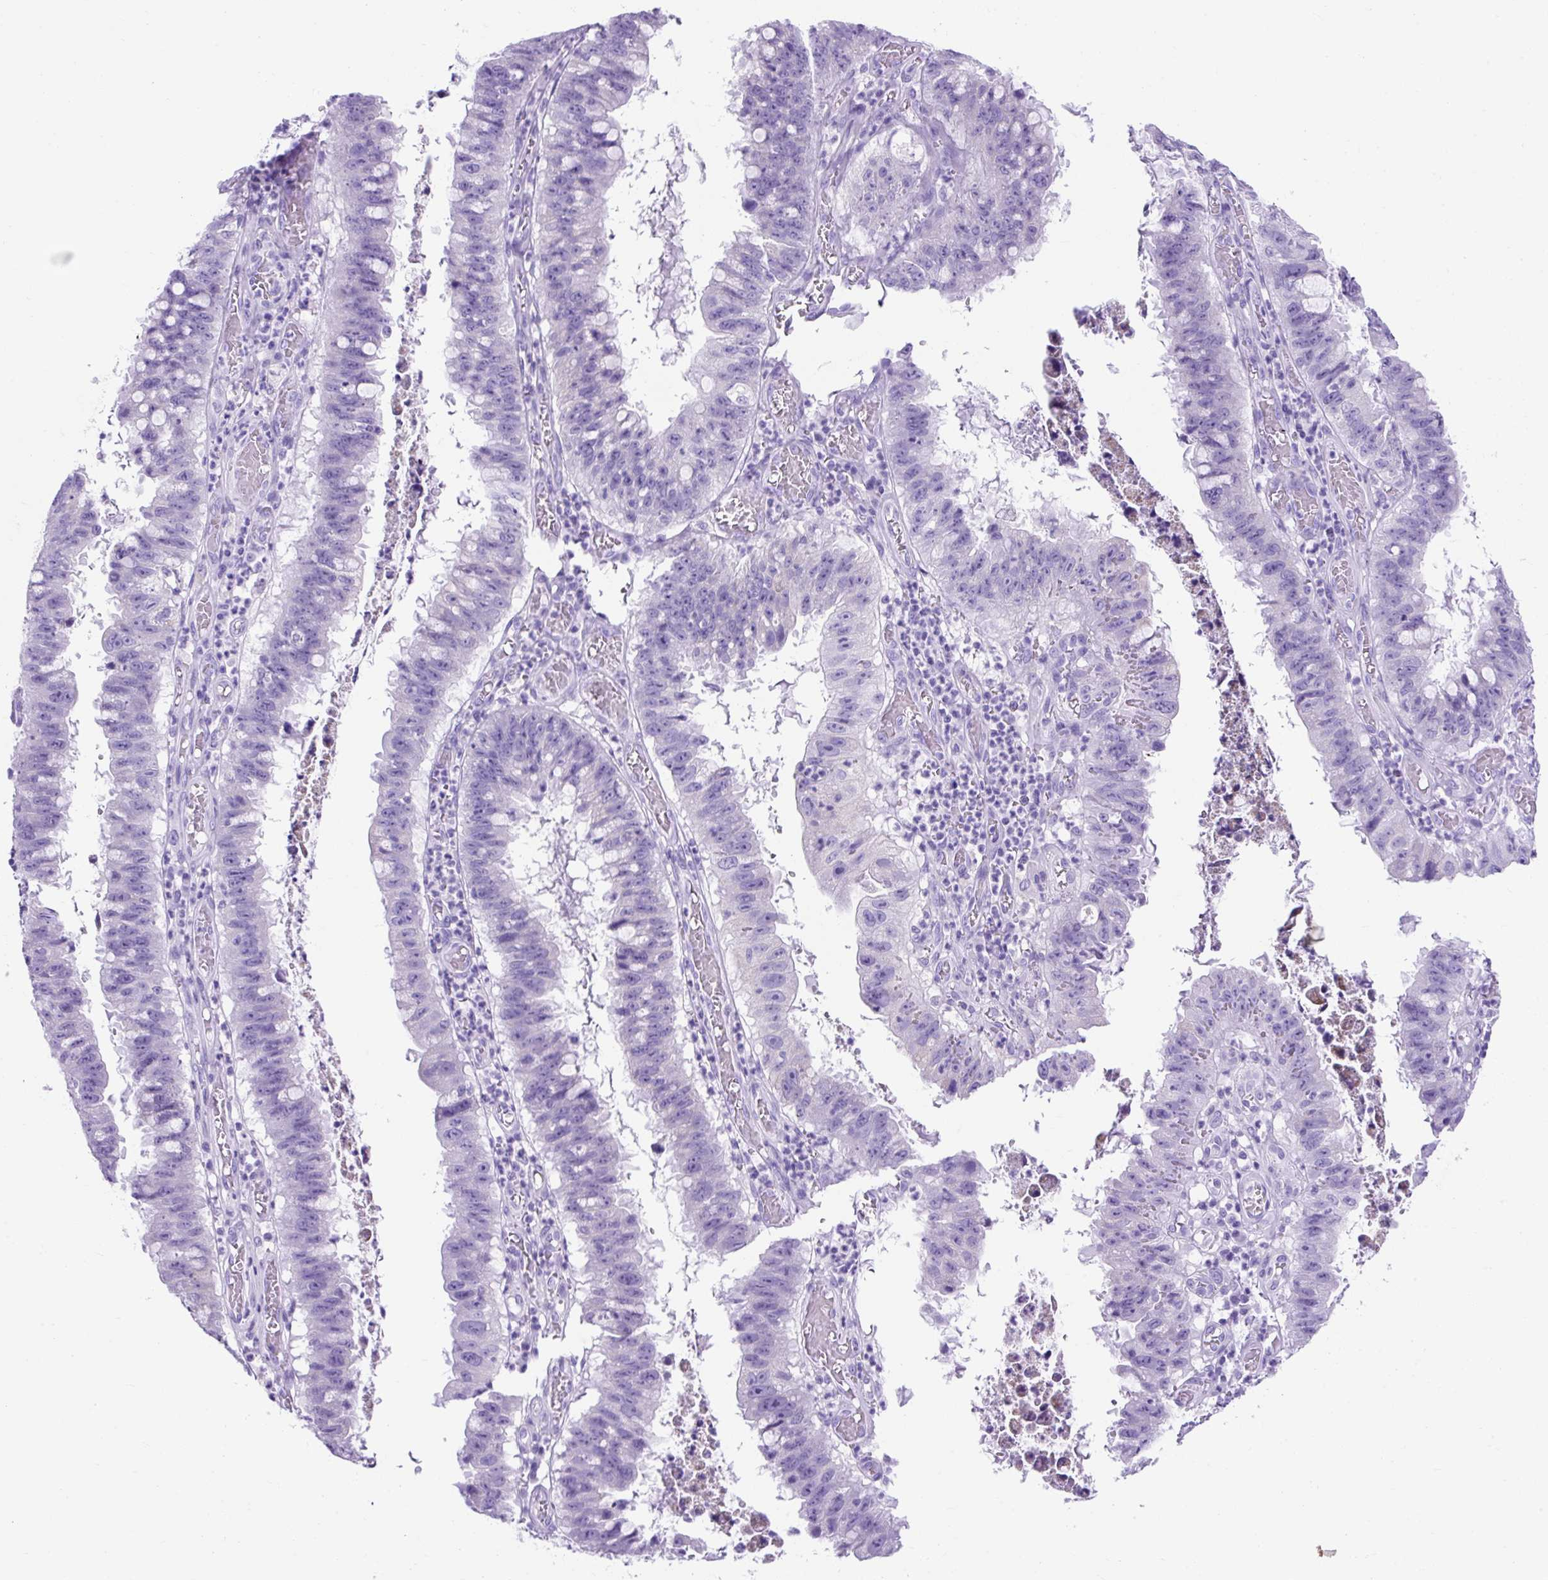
{"staining": {"intensity": "negative", "quantity": "none", "location": "none"}, "tissue": "stomach cancer", "cell_type": "Tumor cells", "image_type": "cancer", "snomed": [{"axis": "morphology", "description": "Adenocarcinoma, NOS"}, {"axis": "topography", "description": "Stomach"}], "caption": "Stomach cancer (adenocarcinoma) stained for a protein using immunohistochemistry shows no staining tumor cells.", "gene": "KRT12", "patient": {"sex": "male", "age": 59}}